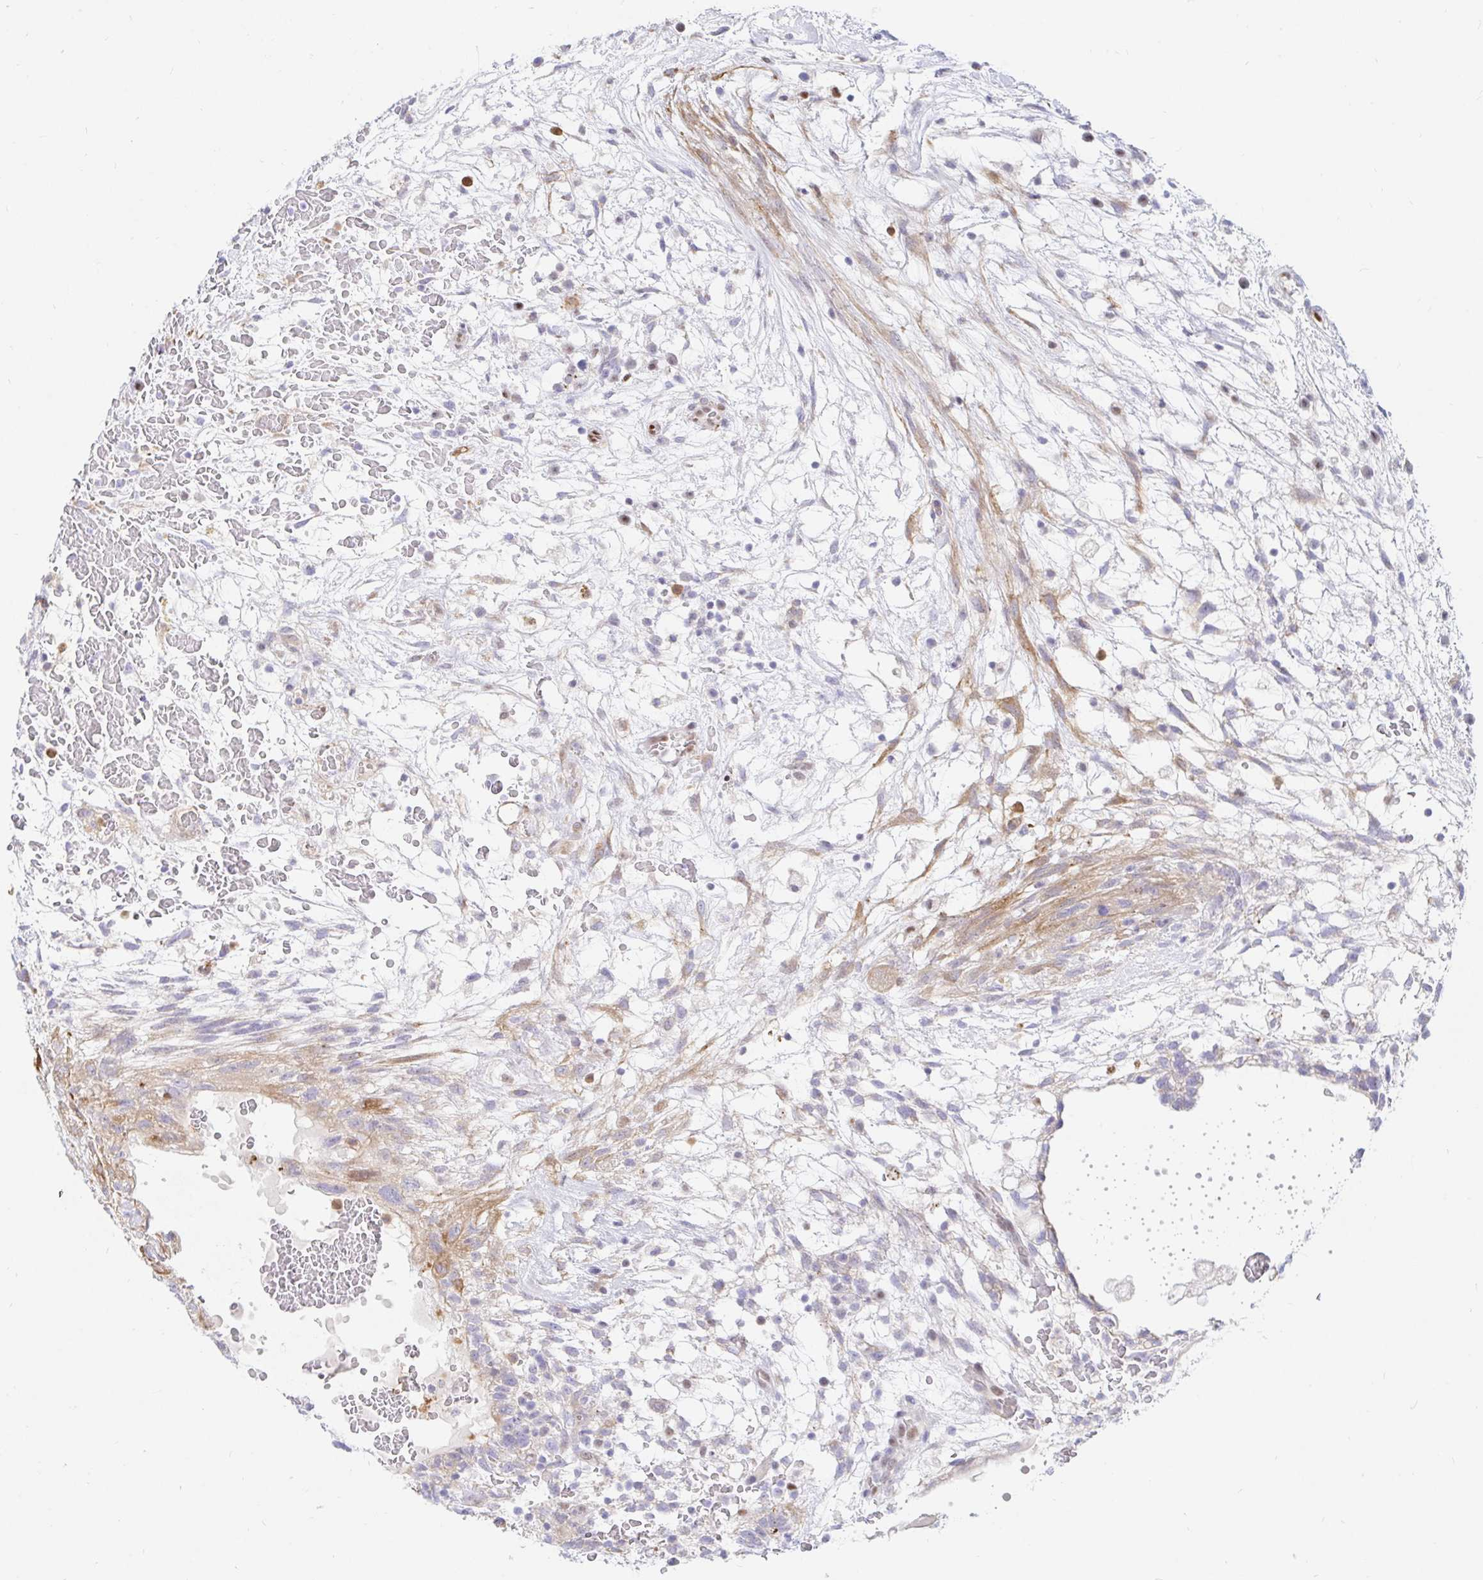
{"staining": {"intensity": "weak", "quantity": "<25%", "location": "cytoplasmic/membranous"}, "tissue": "testis cancer", "cell_type": "Tumor cells", "image_type": "cancer", "snomed": [{"axis": "morphology", "description": "Normal tissue, NOS"}, {"axis": "morphology", "description": "Carcinoma, Embryonal, NOS"}, {"axis": "topography", "description": "Testis"}], "caption": "Histopathology image shows no significant protein staining in tumor cells of embryonal carcinoma (testis). Brightfield microscopy of immunohistochemistry stained with DAB (brown) and hematoxylin (blue), captured at high magnification.", "gene": "HINFP", "patient": {"sex": "male", "age": 32}}